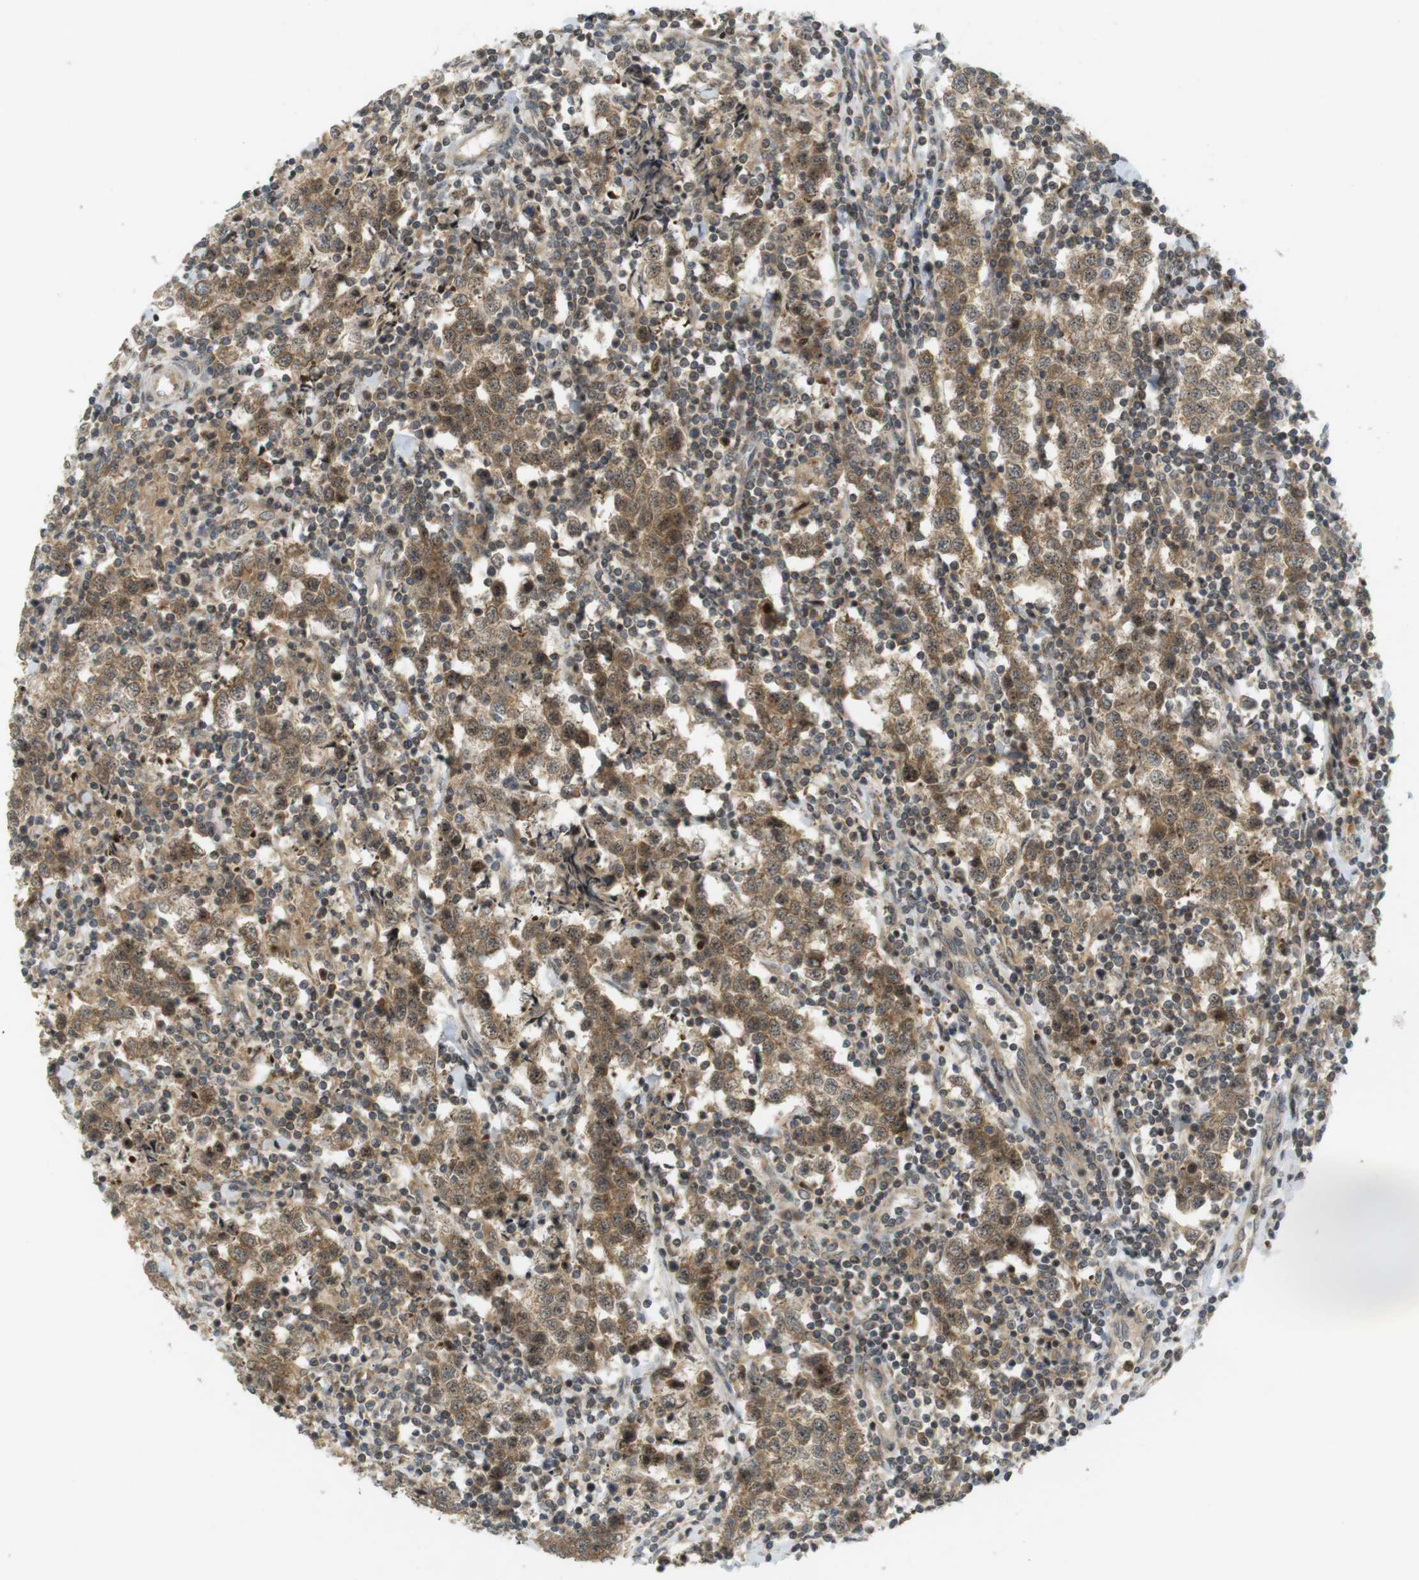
{"staining": {"intensity": "moderate", "quantity": ">75%", "location": "cytoplasmic/membranous,nuclear"}, "tissue": "testis cancer", "cell_type": "Tumor cells", "image_type": "cancer", "snomed": [{"axis": "morphology", "description": "Seminoma, NOS"}, {"axis": "morphology", "description": "Carcinoma, Embryonal, NOS"}, {"axis": "topography", "description": "Testis"}], "caption": "Protein expression by immunohistochemistry (IHC) displays moderate cytoplasmic/membranous and nuclear staining in approximately >75% of tumor cells in testis cancer (embryonal carcinoma). Using DAB (brown) and hematoxylin (blue) stains, captured at high magnification using brightfield microscopy.", "gene": "TMX3", "patient": {"sex": "male", "age": 36}}